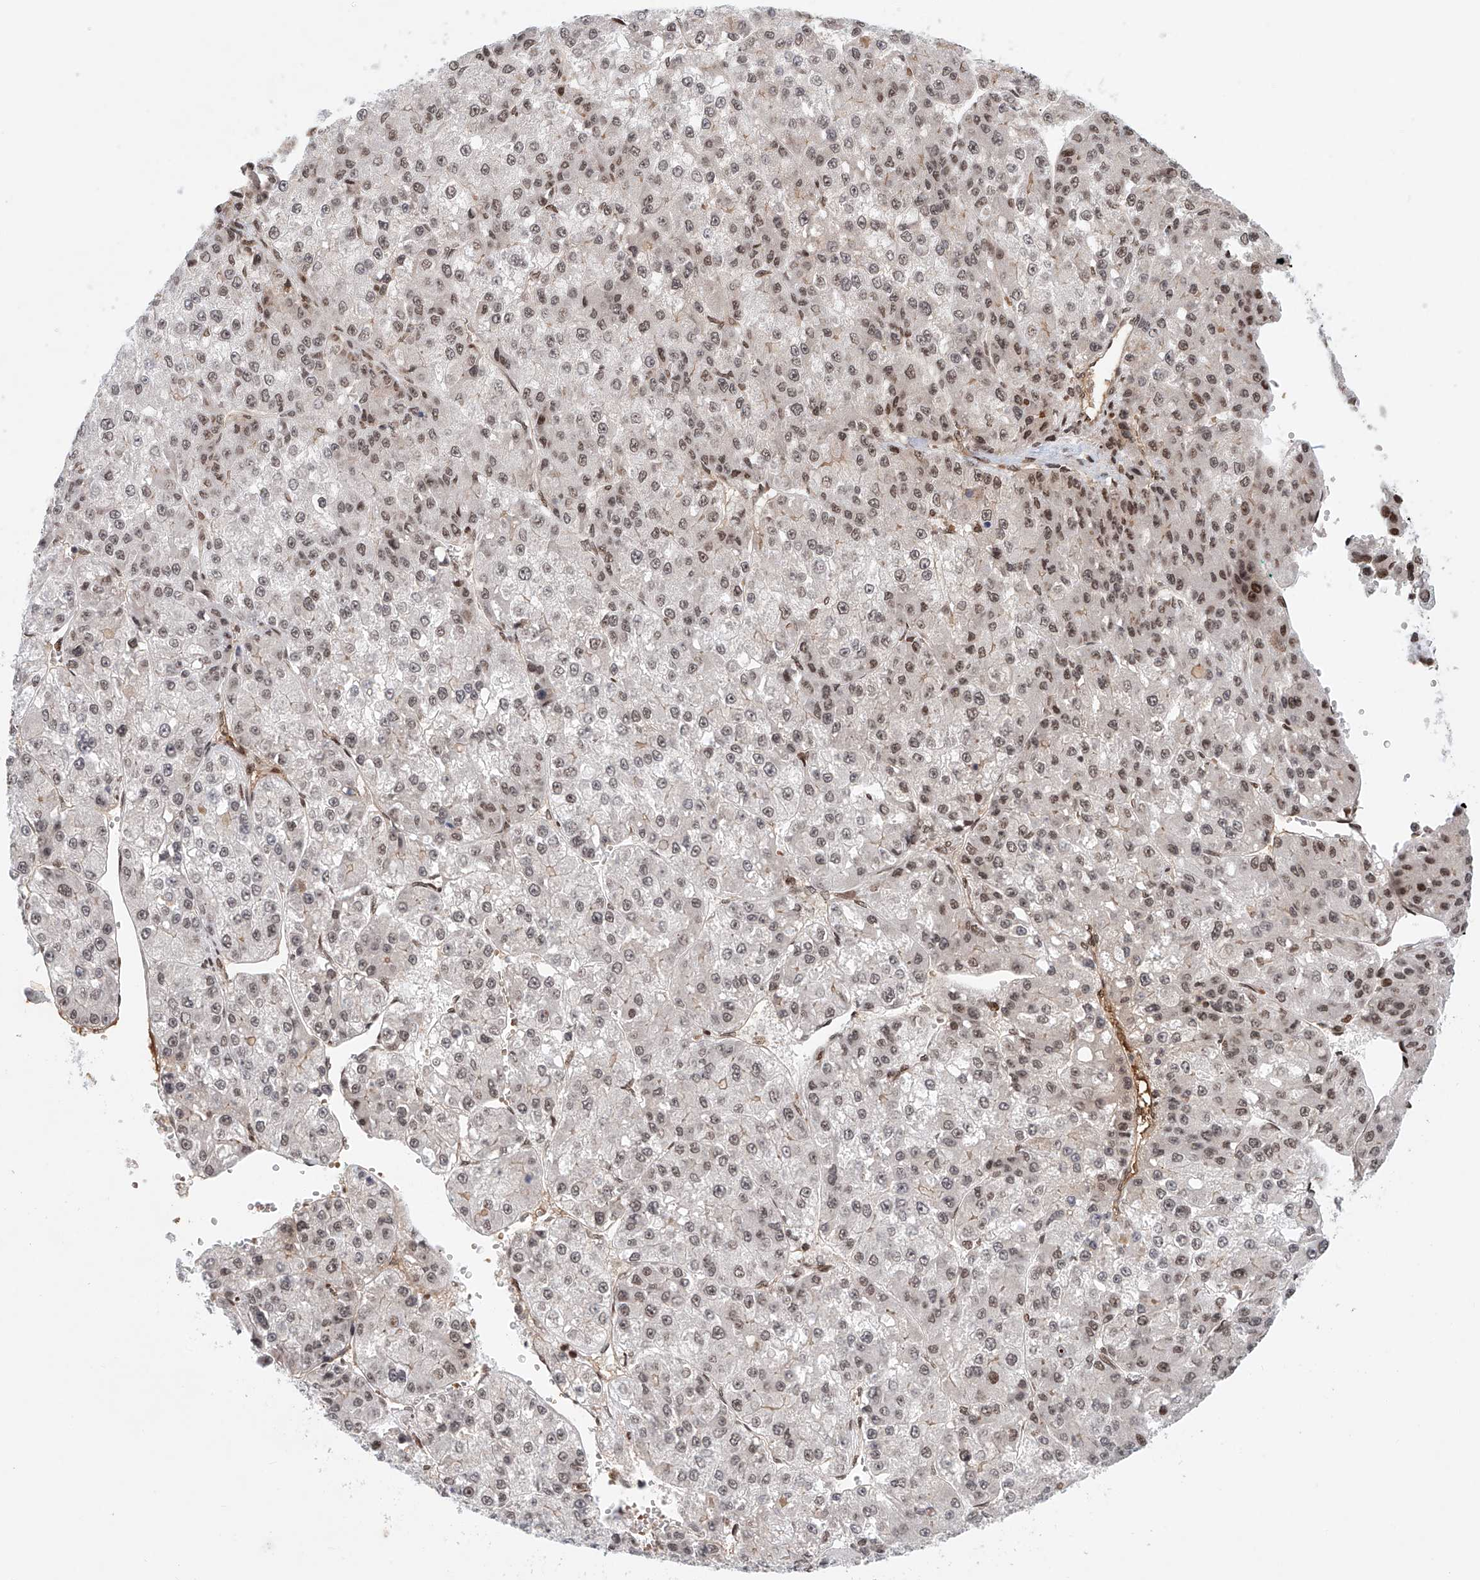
{"staining": {"intensity": "moderate", "quantity": "25%-75%", "location": "nuclear"}, "tissue": "liver cancer", "cell_type": "Tumor cells", "image_type": "cancer", "snomed": [{"axis": "morphology", "description": "Carcinoma, Hepatocellular, NOS"}, {"axis": "topography", "description": "Liver"}], "caption": "DAB immunohistochemical staining of human hepatocellular carcinoma (liver) displays moderate nuclear protein staining in about 25%-75% of tumor cells.", "gene": "ZNF470", "patient": {"sex": "female", "age": 73}}